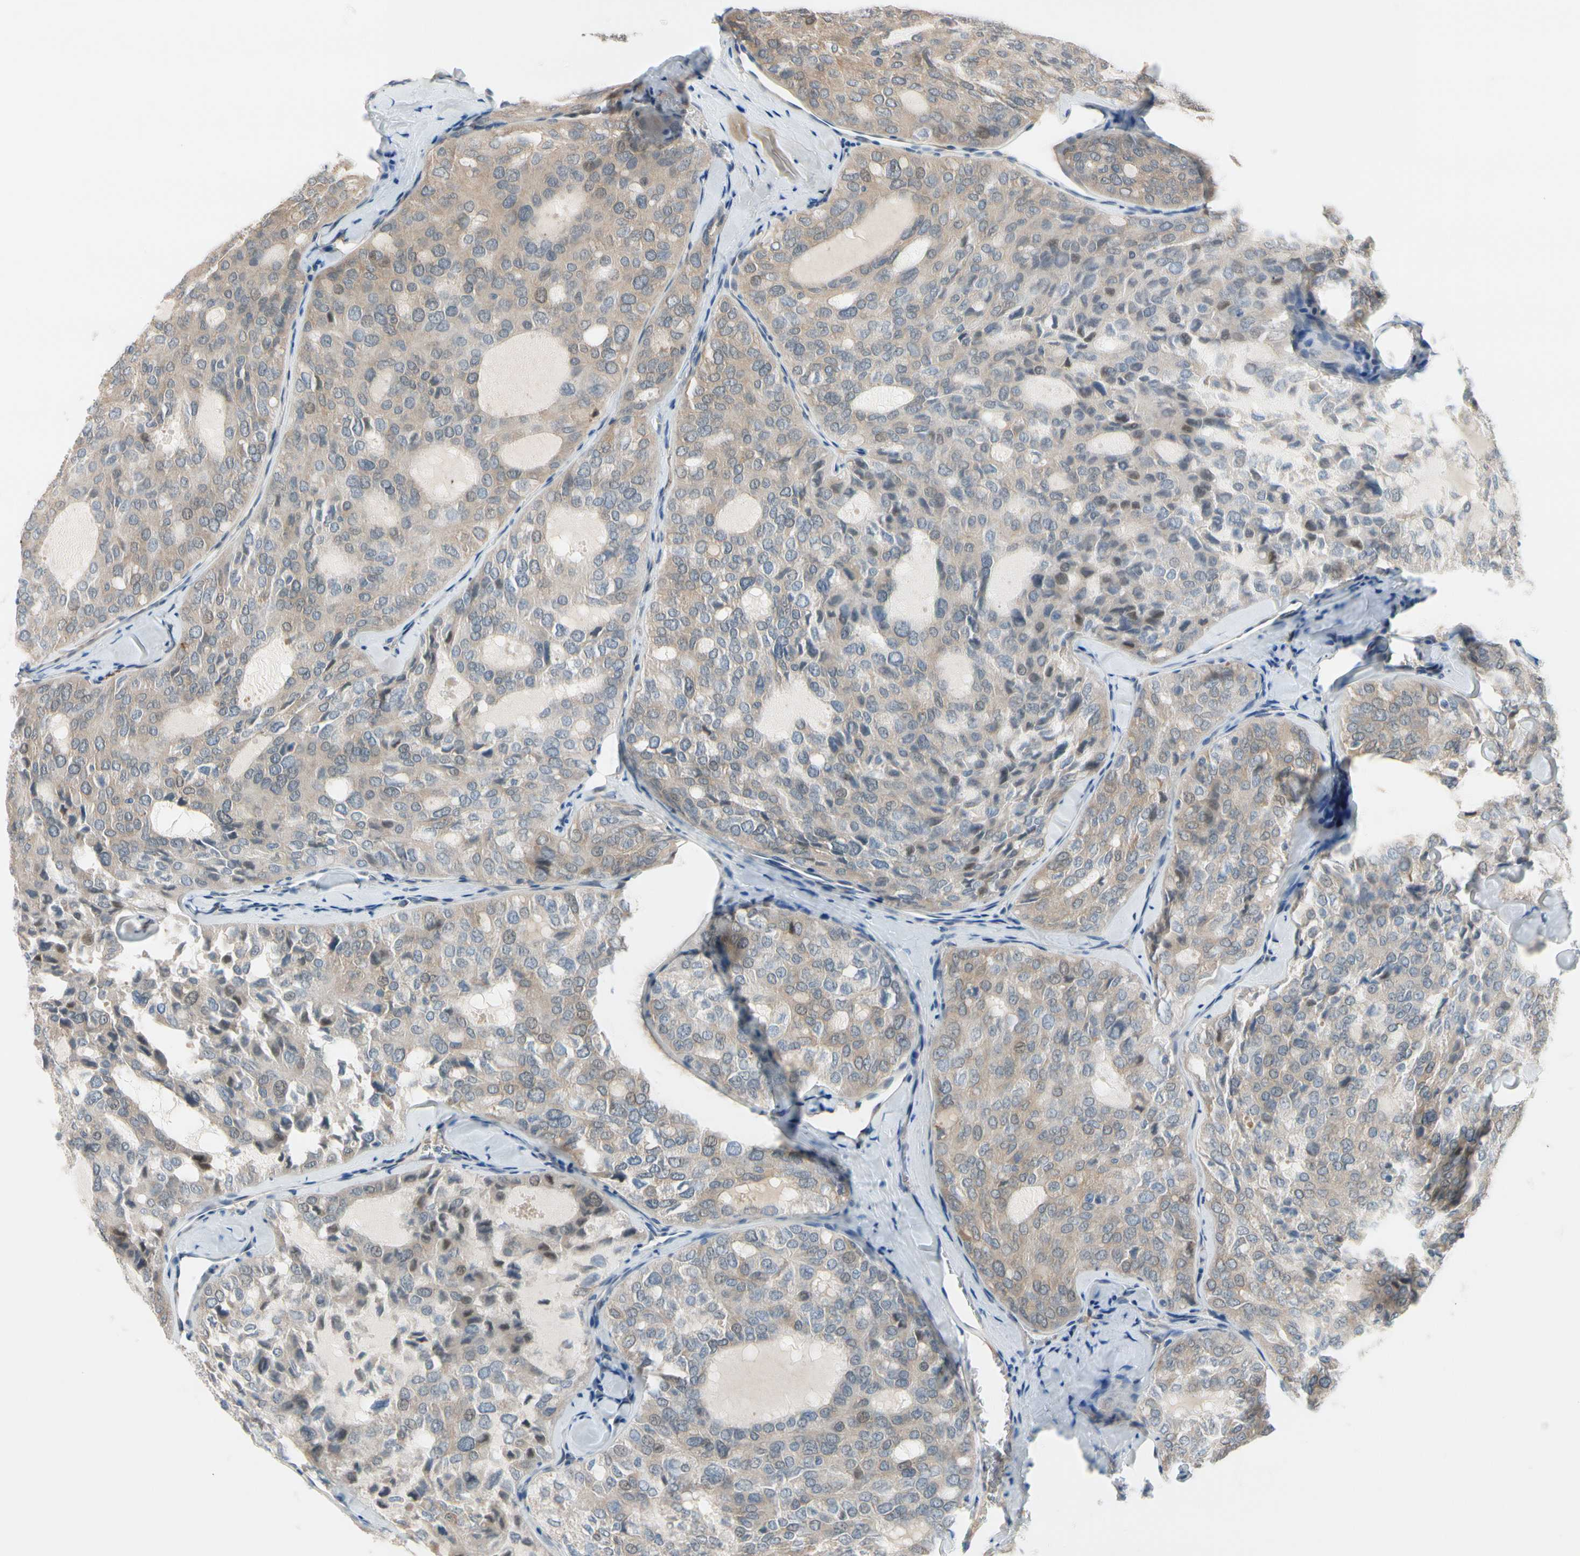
{"staining": {"intensity": "moderate", "quantity": ">75%", "location": "cytoplasmic/membranous"}, "tissue": "thyroid cancer", "cell_type": "Tumor cells", "image_type": "cancer", "snomed": [{"axis": "morphology", "description": "Follicular adenoma carcinoma, NOS"}, {"axis": "topography", "description": "Thyroid gland"}], "caption": "This is an image of immunohistochemistry (IHC) staining of thyroid cancer (follicular adenoma carcinoma), which shows moderate expression in the cytoplasmic/membranous of tumor cells.", "gene": "CFAP36", "patient": {"sex": "male", "age": 75}}